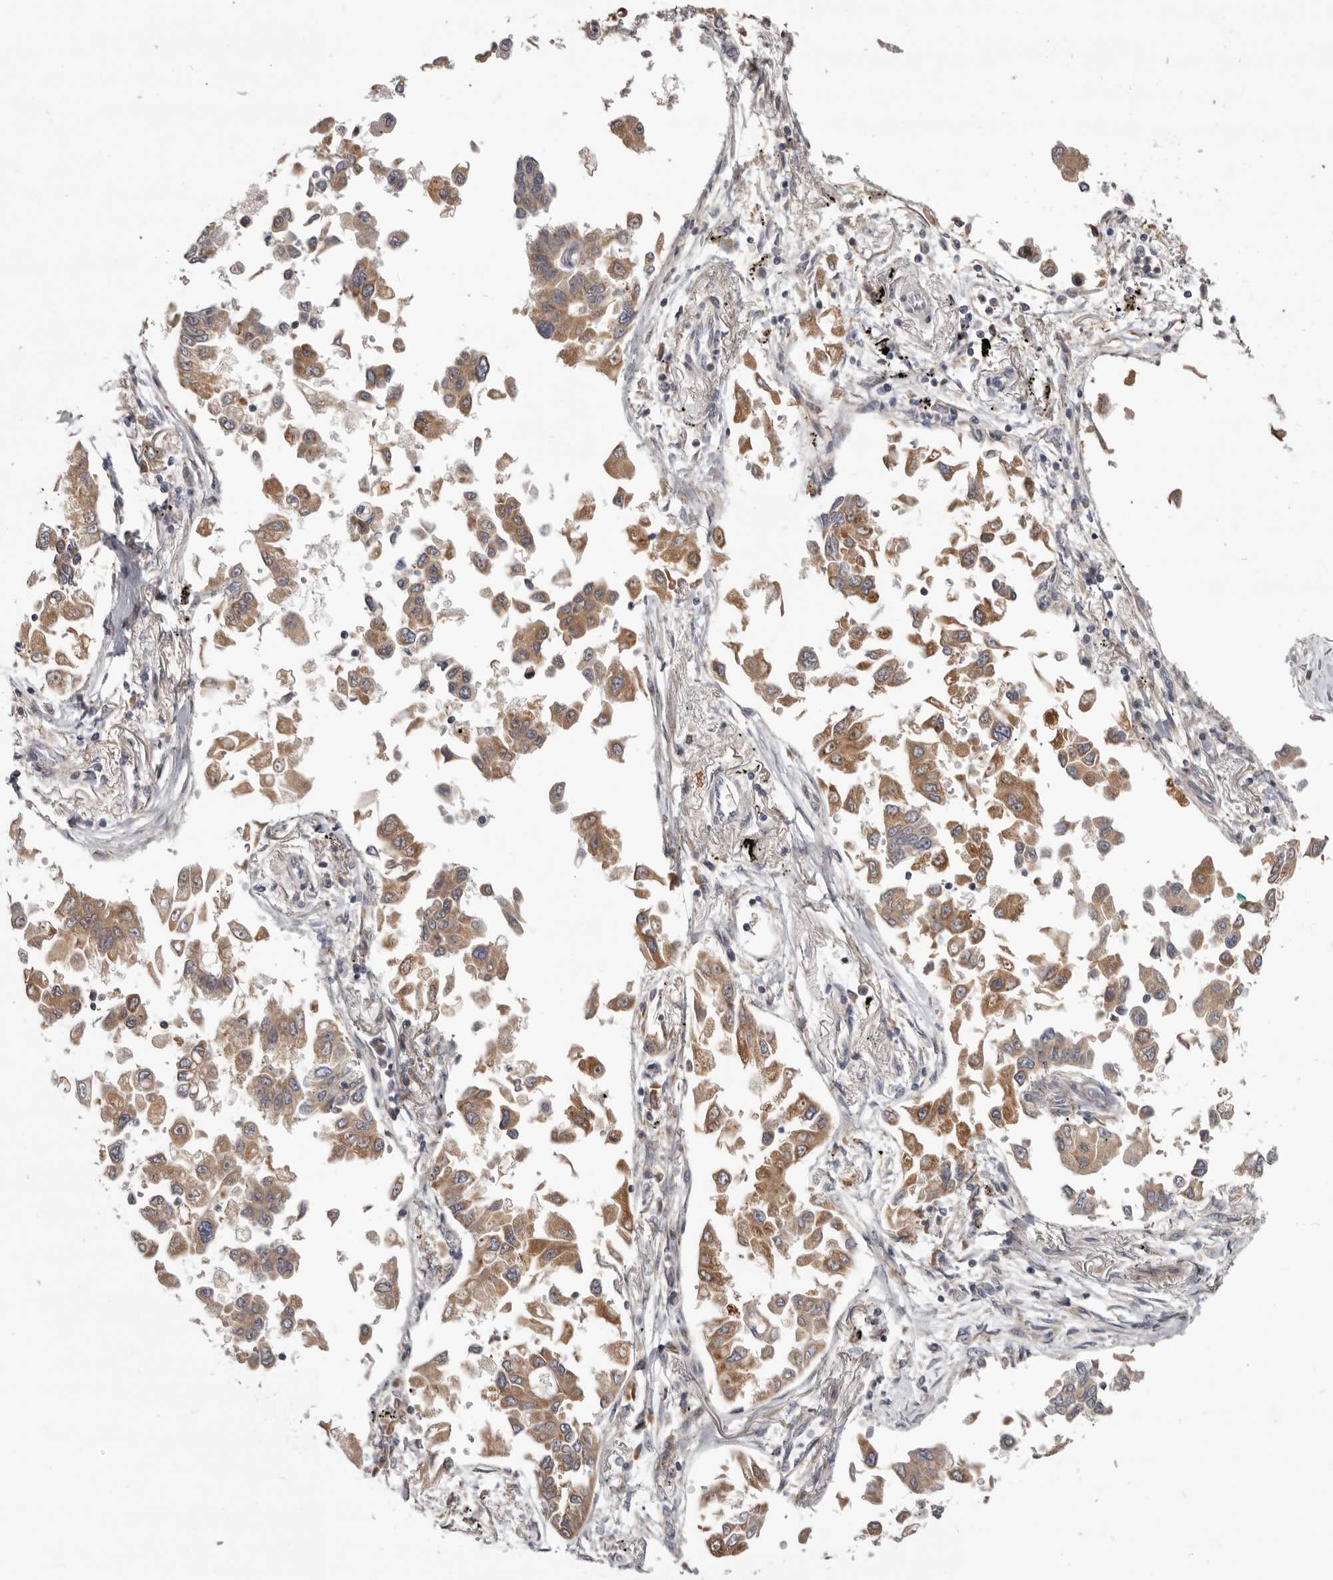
{"staining": {"intensity": "moderate", "quantity": ">75%", "location": "cytoplasmic/membranous"}, "tissue": "lung cancer", "cell_type": "Tumor cells", "image_type": "cancer", "snomed": [{"axis": "morphology", "description": "Adenocarcinoma, NOS"}, {"axis": "topography", "description": "Lung"}], "caption": "Human lung adenocarcinoma stained for a protein (brown) exhibits moderate cytoplasmic/membranous positive positivity in approximately >75% of tumor cells.", "gene": "TOR3A", "patient": {"sex": "female", "age": 67}}